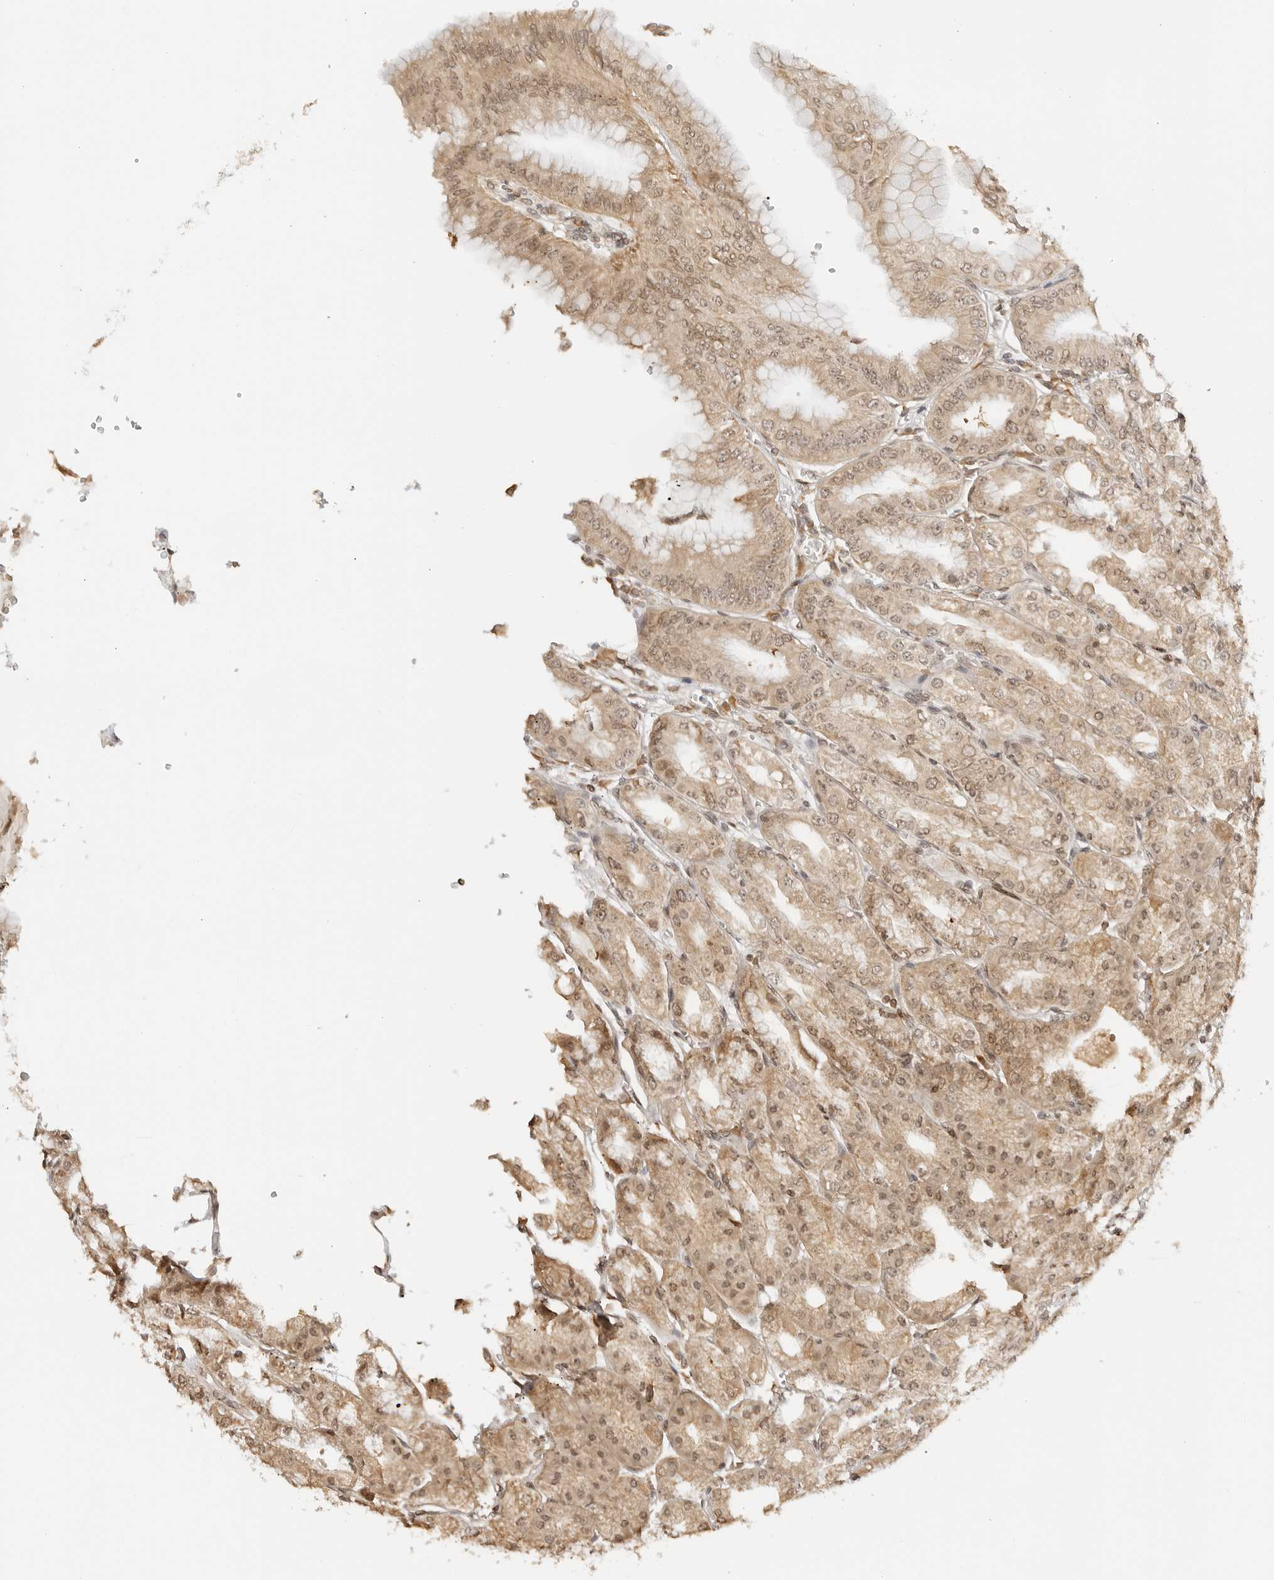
{"staining": {"intensity": "moderate", "quantity": ">75%", "location": "cytoplasmic/membranous,nuclear"}, "tissue": "stomach", "cell_type": "Glandular cells", "image_type": "normal", "snomed": [{"axis": "morphology", "description": "Normal tissue, NOS"}, {"axis": "topography", "description": "Stomach, lower"}], "caption": "Brown immunohistochemical staining in benign stomach exhibits moderate cytoplasmic/membranous,nuclear staining in approximately >75% of glandular cells.", "gene": "POLH", "patient": {"sex": "male", "age": 71}}